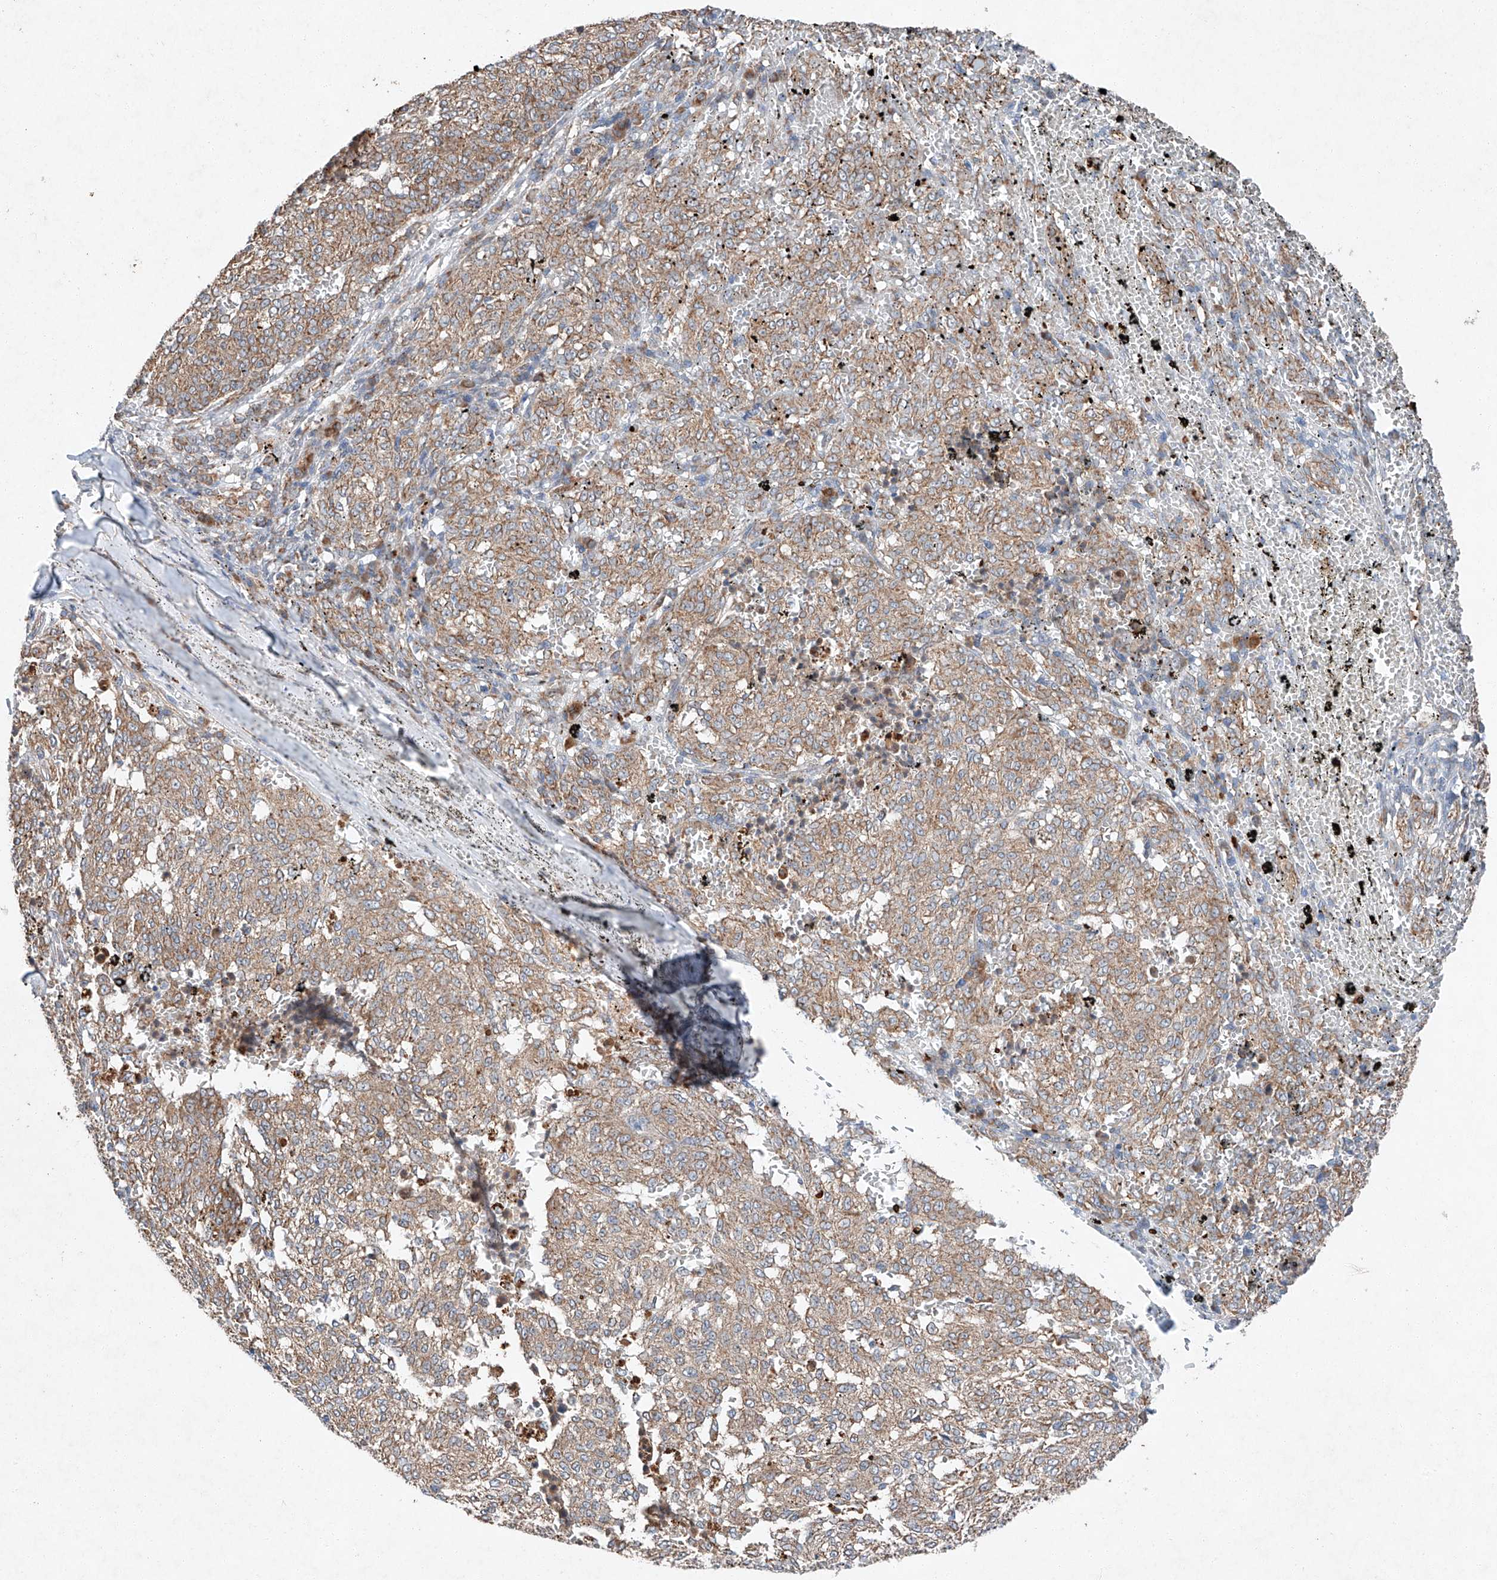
{"staining": {"intensity": "weak", "quantity": ">75%", "location": "cytoplasmic/membranous"}, "tissue": "melanoma", "cell_type": "Tumor cells", "image_type": "cancer", "snomed": [{"axis": "morphology", "description": "Malignant melanoma, NOS"}, {"axis": "topography", "description": "Skin"}], "caption": "Immunohistochemistry (IHC) (DAB (3,3'-diaminobenzidine)) staining of malignant melanoma displays weak cytoplasmic/membranous protein positivity in about >75% of tumor cells.", "gene": "RUSC1", "patient": {"sex": "female", "age": 72}}